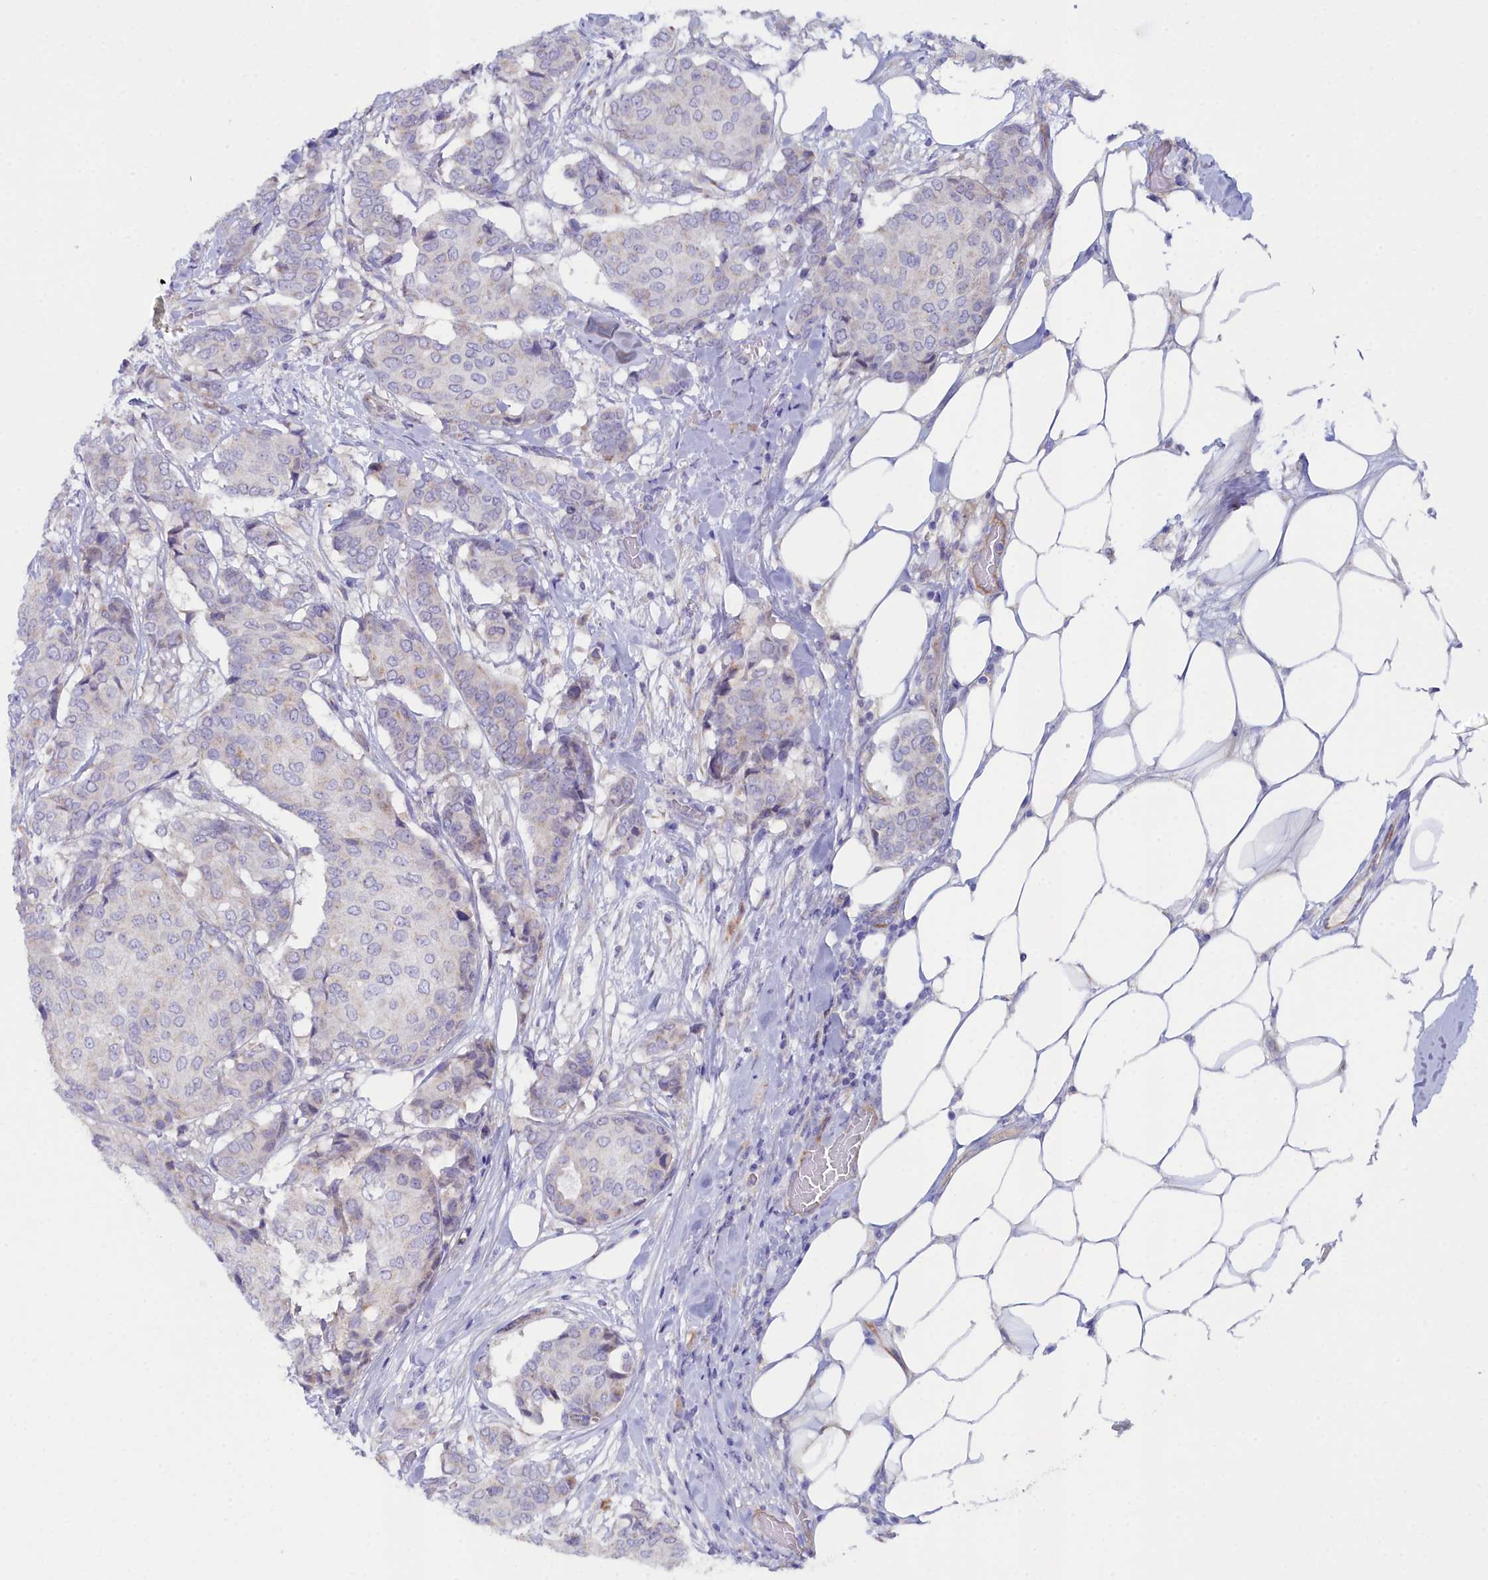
{"staining": {"intensity": "weak", "quantity": "<25%", "location": "cytoplasmic/membranous"}, "tissue": "breast cancer", "cell_type": "Tumor cells", "image_type": "cancer", "snomed": [{"axis": "morphology", "description": "Duct carcinoma"}, {"axis": "topography", "description": "Breast"}], "caption": "Image shows no significant protein expression in tumor cells of breast cancer (invasive ductal carcinoma).", "gene": "SLC49A3", "patient": {"sex": "female", "age": 75}}